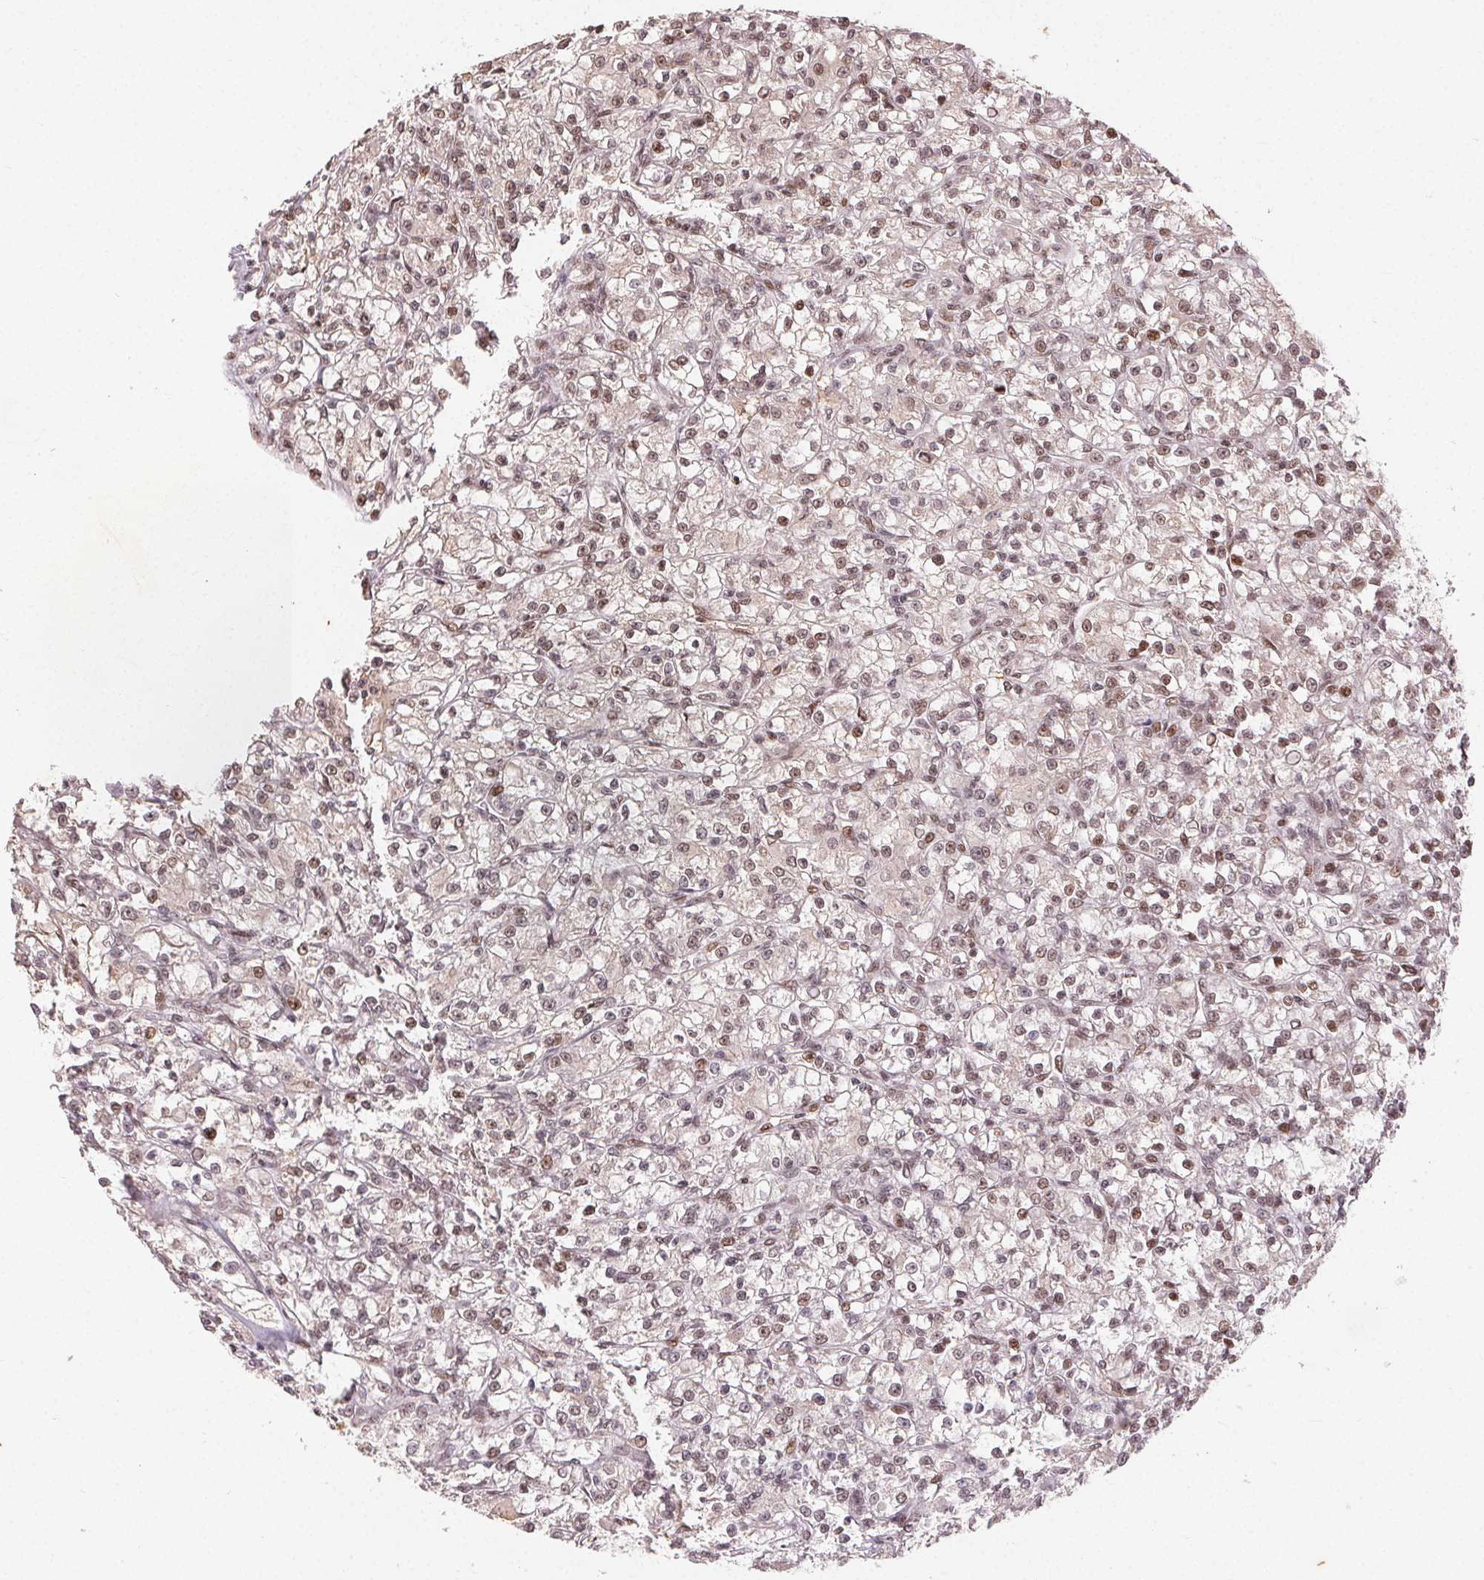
{"staining": {"intensity": "weak", "quantity": ">75%", "location": "nuclear"}, "tissue": "renal cancer", "cell_type": "Tumor cells", "image_type": "cancer", "snomed": [{"axis": "morphology", "description": "Adenocarcinoma, NOS"}, {"axis": "topography", "description": "Kidney"}], "caption": "Renal cancer (adenocarcinoma) tissue shows weak nuclear expression in about >75% of tumor cells Ihc stains the protein of interest in brown and the nuclei are stained blue.", "gene": "MAPKAPK2", "patient": {"sex": "female", "age": 59}}